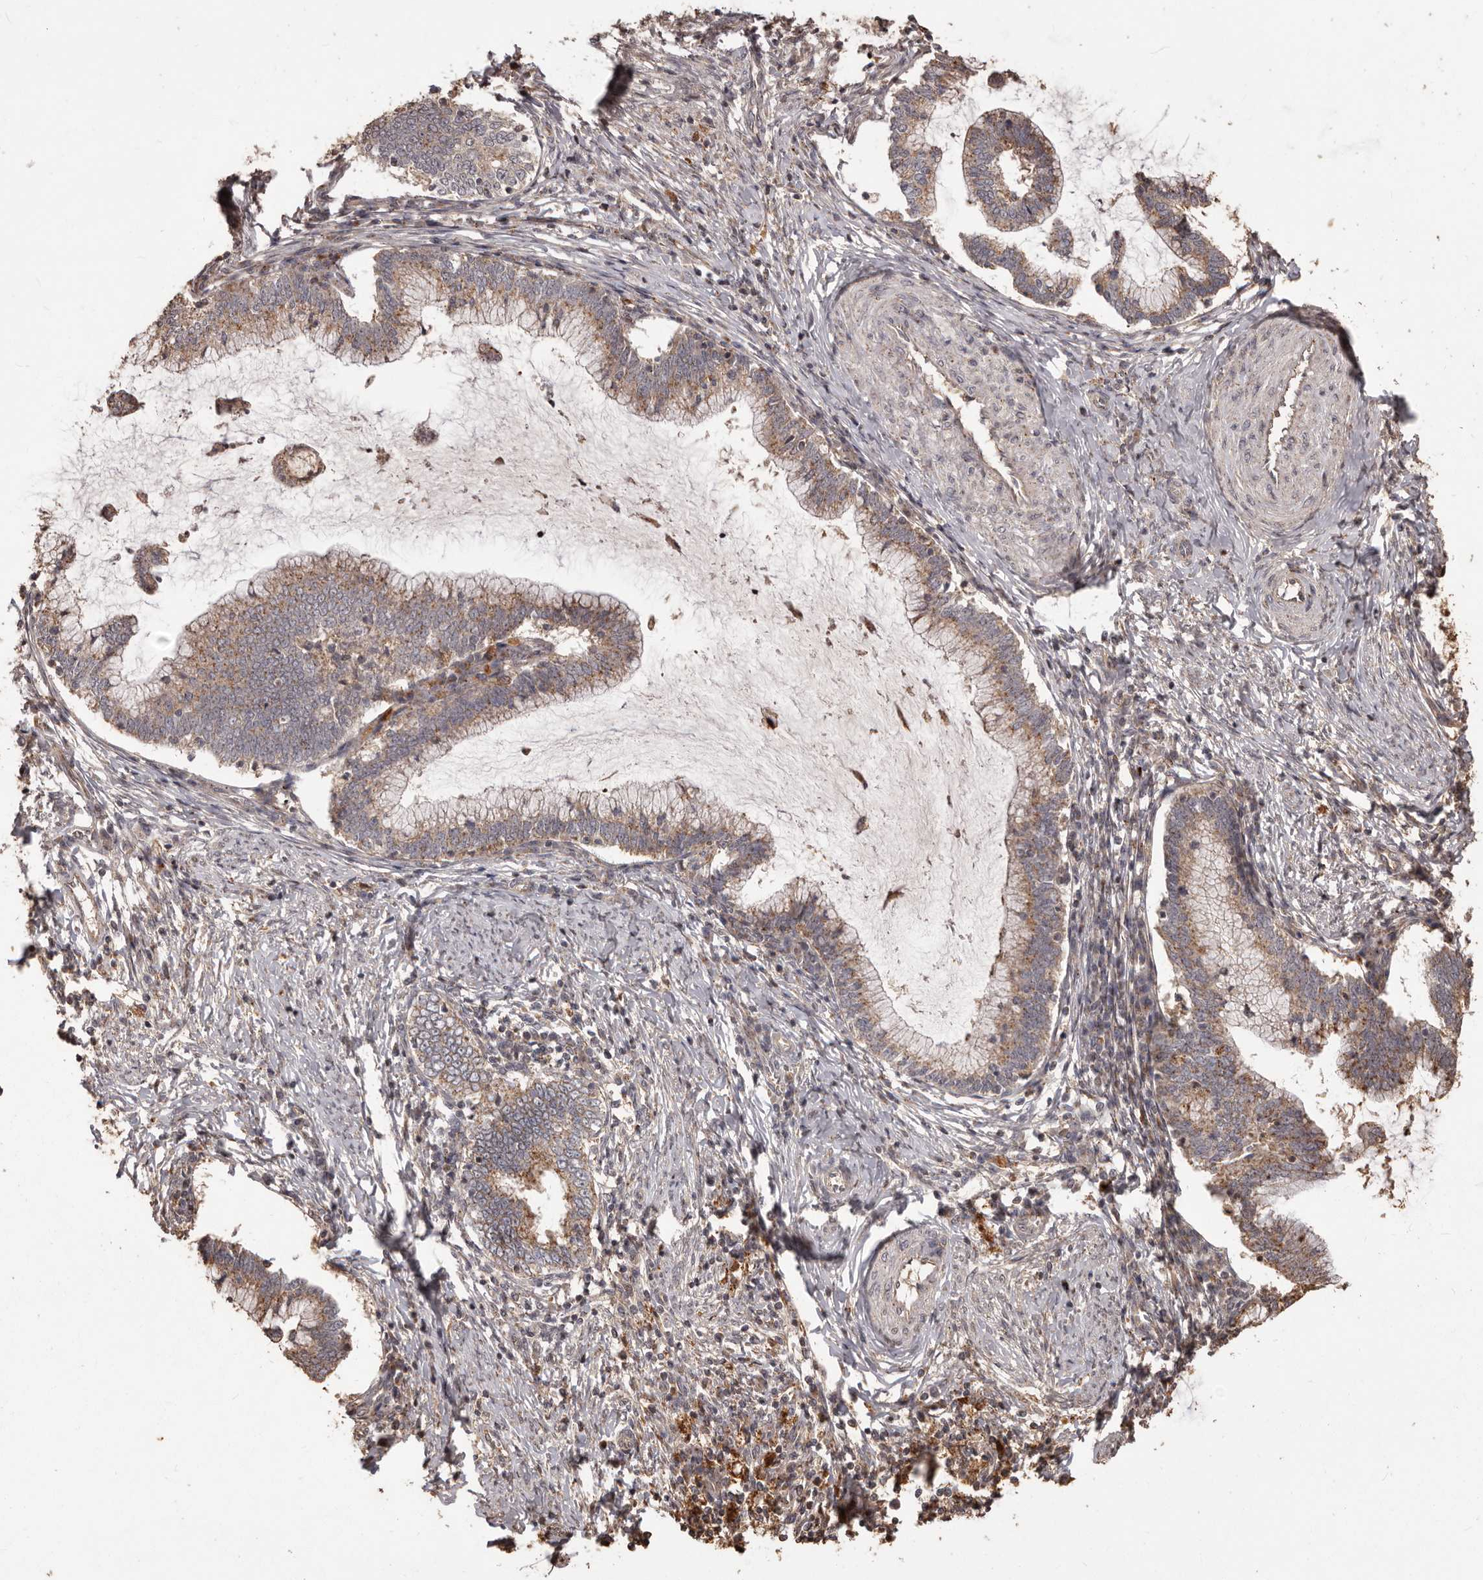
{"staining": {"intensity": "moderate", "quantity": ">75%", "location": "cytoplasmic/membranous"}, "tissue": "cervical cancer", "cell_type": "Tumor cells", "image_type": "cancer", "snomed": [{"axis": "morphology", "description": "Adenocarcinoma, NOS"}, {"axis": "topography", "description": "Cervix"}], "caption": "Immunohistochemical staining of cervical adenocarcinoma demonstrates medium levels of moderate cytoplasmic/membranous protein staining in approximately >75% of tumor cells. Using DAB (3,3'-diaminobenzidine) (brown) and hematoxylin (blue) stains, captured at high magnification using brightfield microscopy.", "gene": "MTO1", "patient": {"sex": "female", "age": 36}}